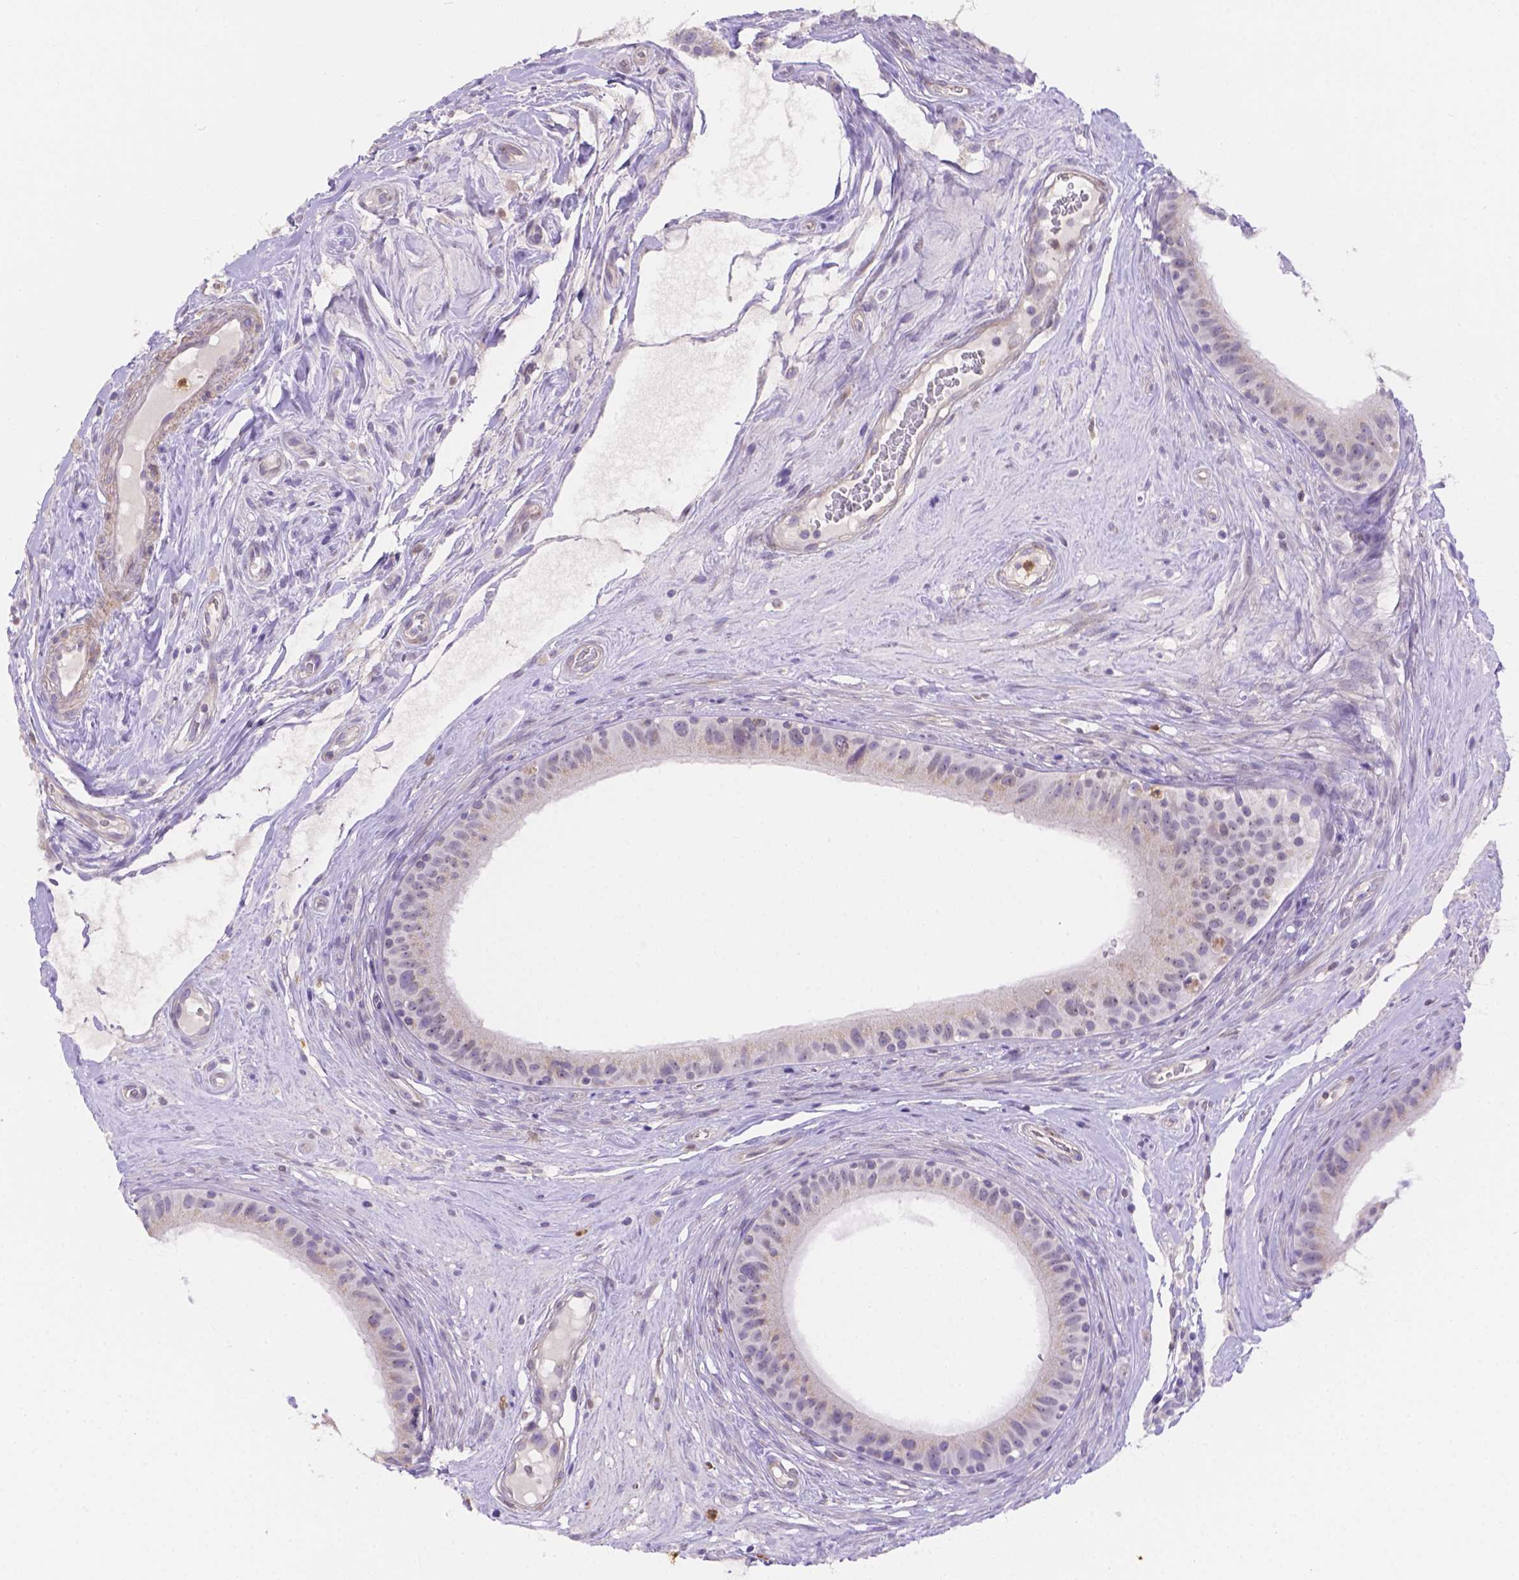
{"staining": {"intensity": "moderate", "quantity": ">75%", "location": "cytoplasmic/membranous"}, "tissue": "epididymis", "cell_type": "Glandular cells", "image_type": "normal", "snomed": [{"axis": "morphology", "description": "Normal tissue, NOS"}, {"axis": "topography", "description": "Epididymis"}], "caption": "Immunohistochemical staining of normal human epididymis reveals >75% levels of moderate cytoplasmic/membranous protein expression in approximately >75% of glandular cells. Immunohistochemistry (ihc) stains the protein of interest in brown and the nuclei are stained blue.", "gene": "NXPE2", "patient": {"sex": "male", "age": 59}}